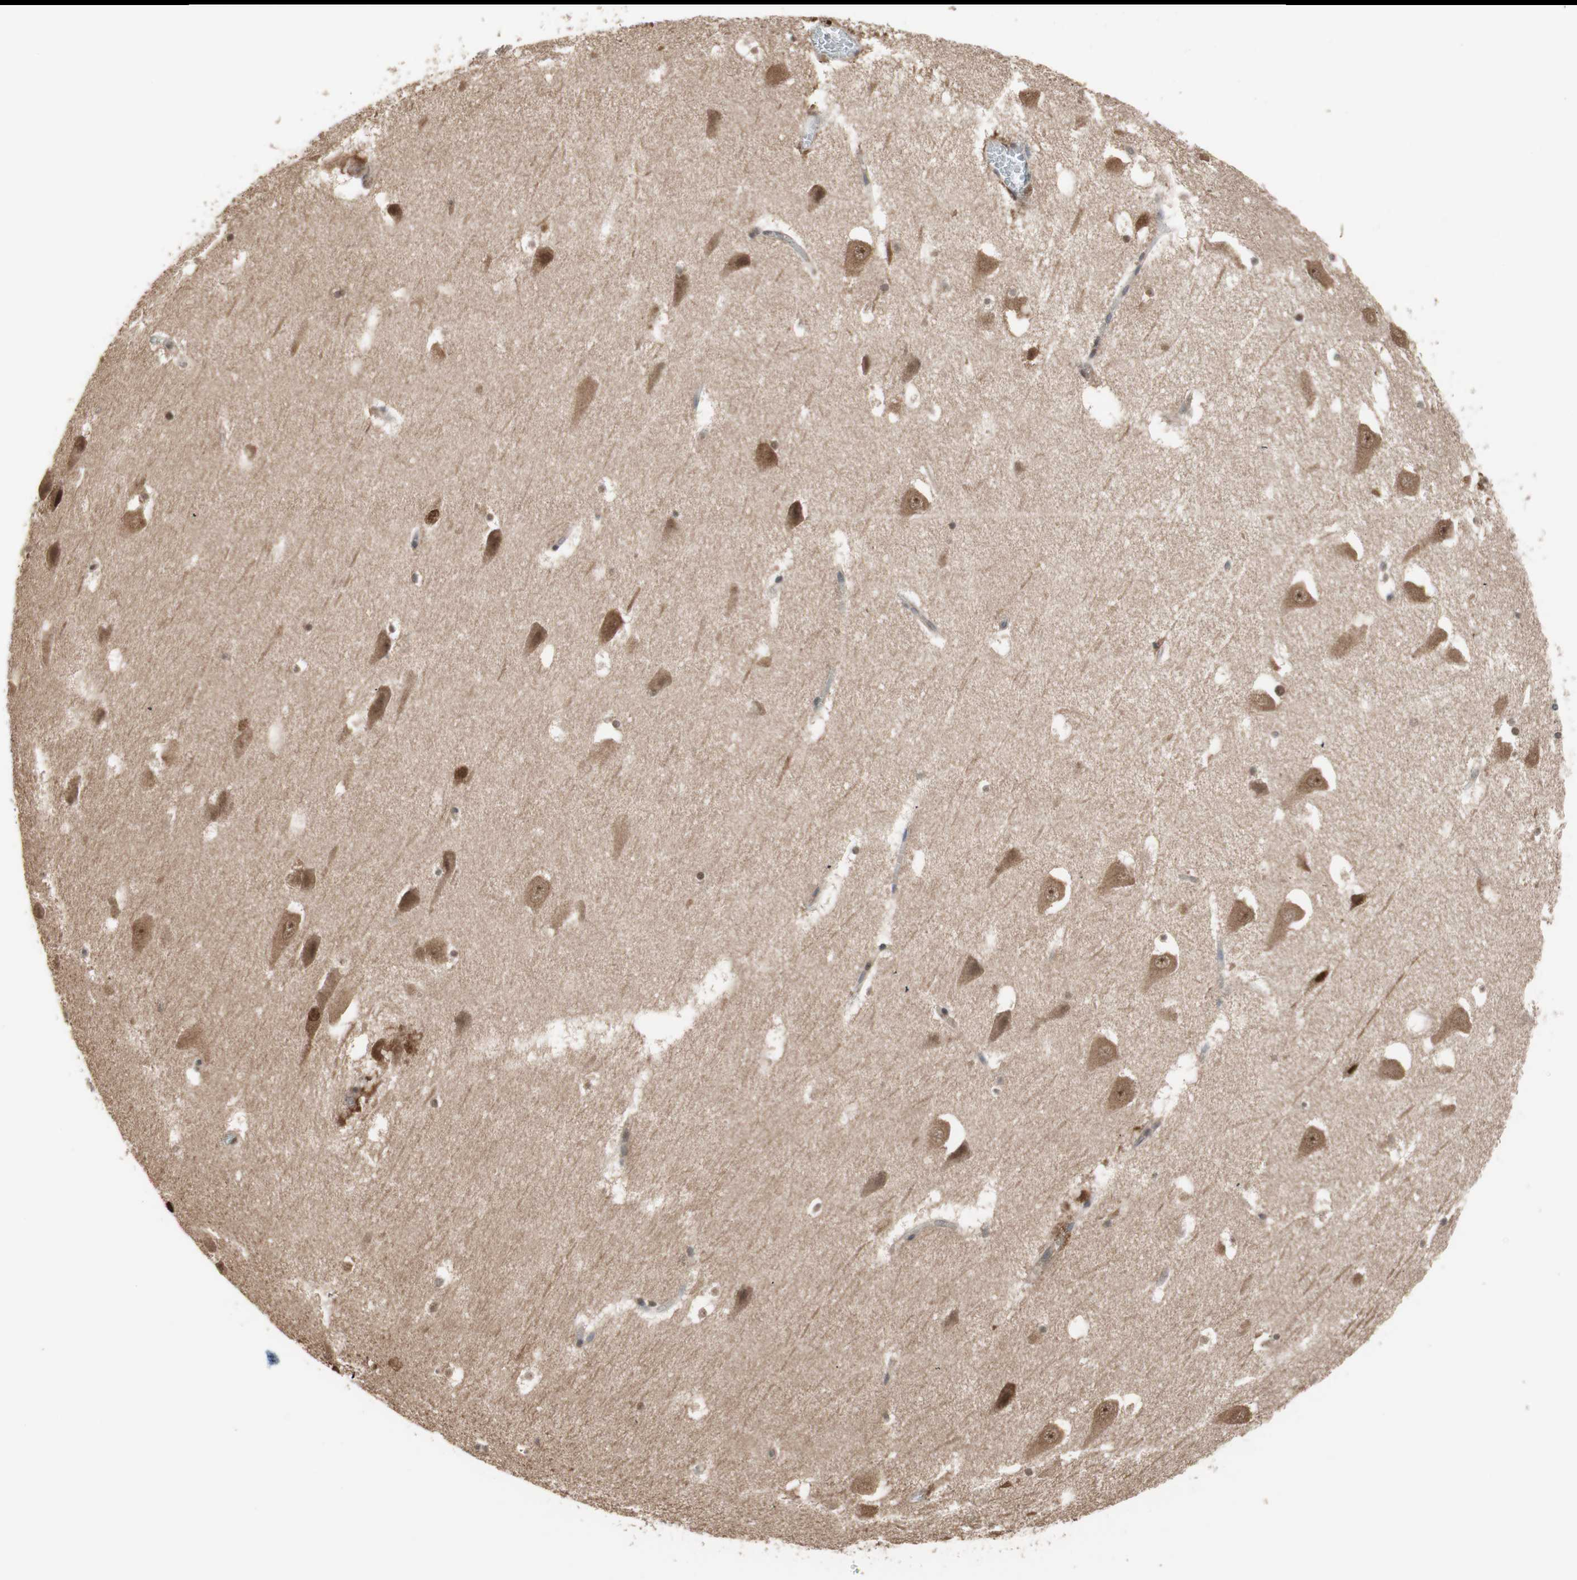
{"staining": {"intensity": "moderate", "quantity": "25%-75%", "location": "cytoplasmic/membranous"}, "tissue": "hippocampus", "cell_type": "Glial cells", "image_type": "normal", "snomed": [{"axis": "morphology", "description": "Normal tissue, NOS"}, {"axis": "topography", "description": "Hippocampus"}], "caption": "IHC staining of normal hippocampus, which shows medium levels of moderate cytoplasmic/membranous staining in about 25%-75% of glial cells indicating moderate cytoplasmic/membranous protein expression. The staining was performed using DAB (brown) for protein detection and nuclei were counterstained in hematoxylin (blue).", "gene": "DRAP1", "patient": {"sex": "male", "age": 45}}